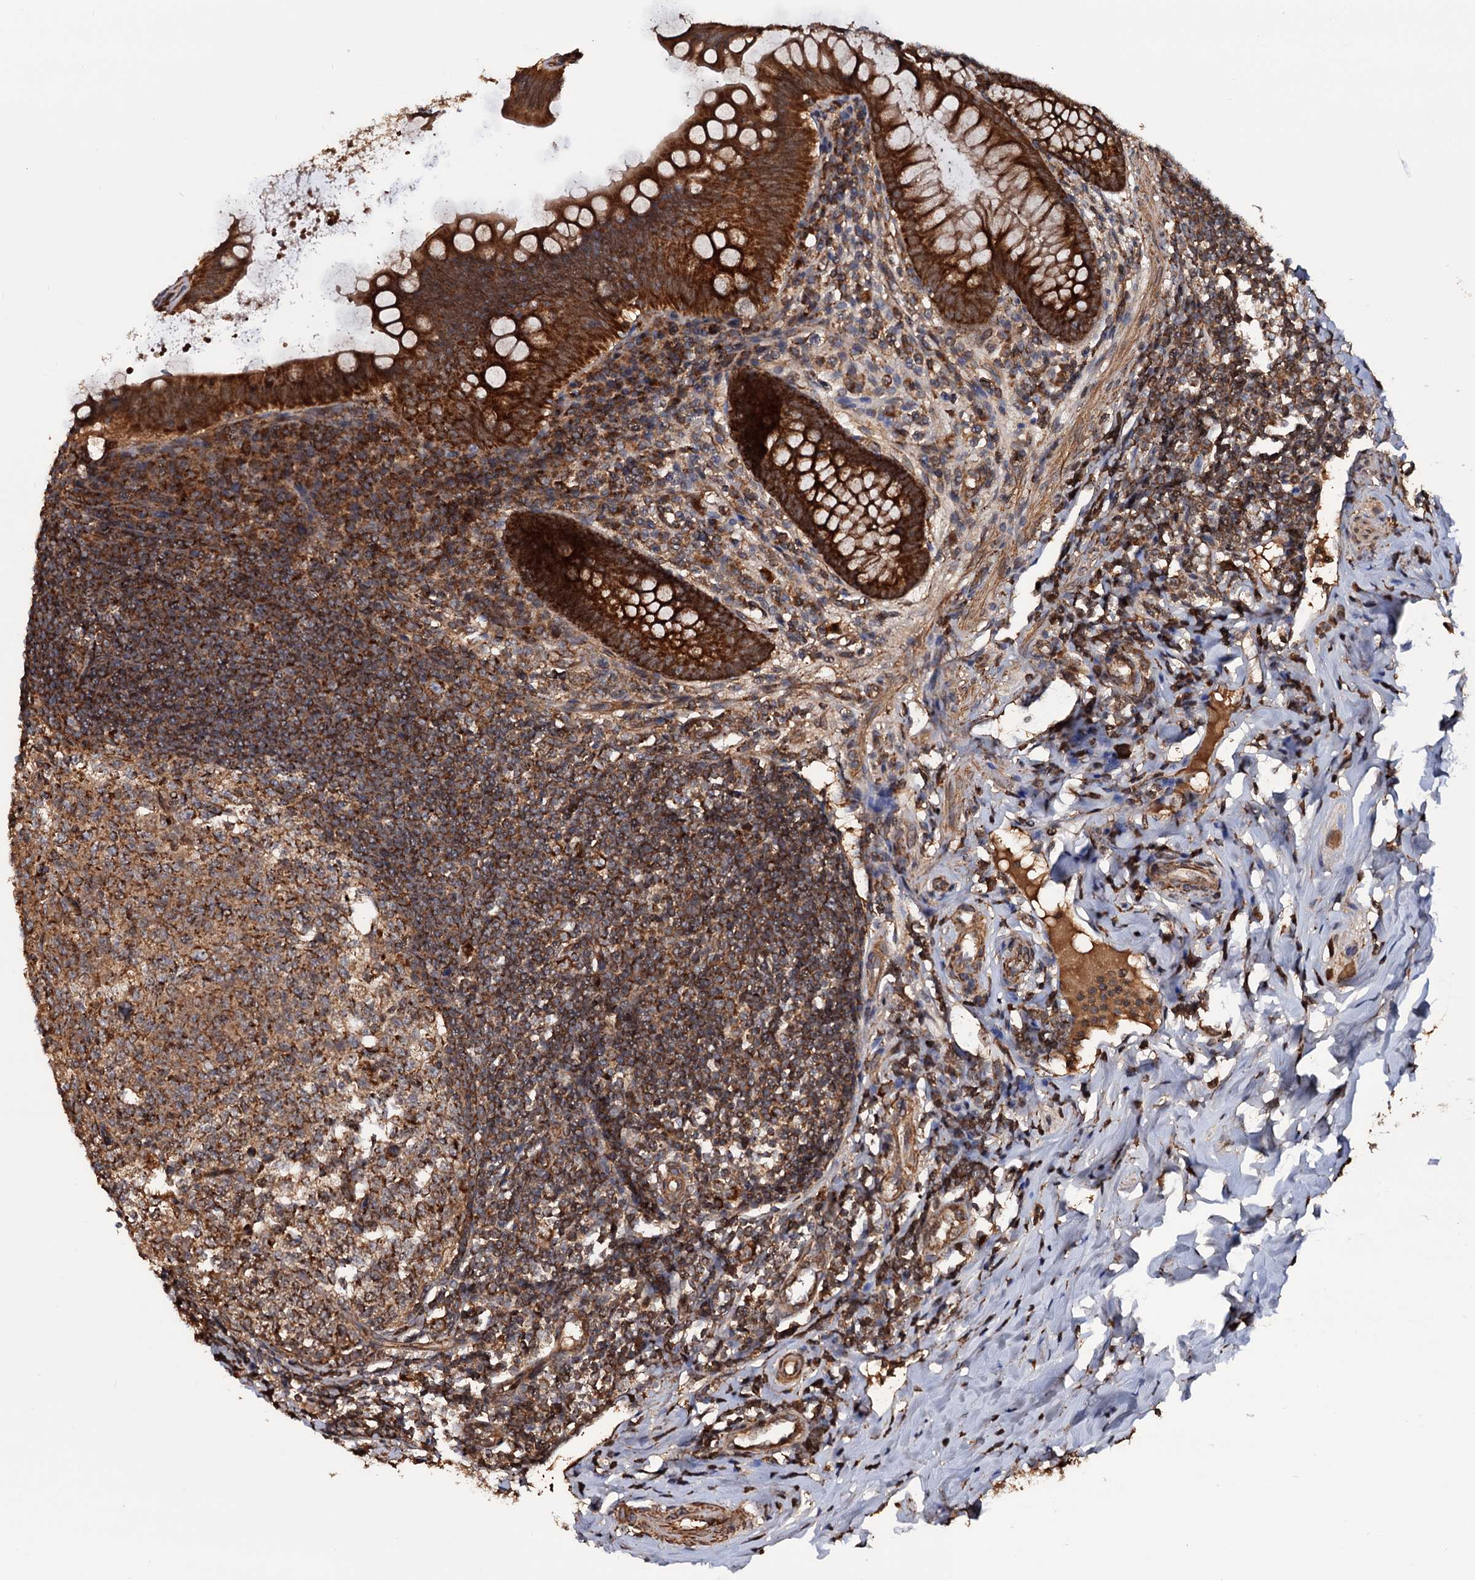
{"staining": {"intensity": "strong", "quantity": ">75%", "location": "cytoplasmic/membranous"}, "tissue": "appendix", "cell_type": "Glandular cells", "image_type": "normal", "snomed": [{"axis": "morphology", "description": "Normal tissue, NOS"}, {"axis": "topography", "description": "Appendix"}], "caption": "IHC image of unremarkable appendix: appendix stained using immunohistochemistry displays high levels of strong protein expression localized specifically in the cytoplasmic/membranous of glandular cells, appearing as a cytoplasmic/membranous brown color.", "gene": "MRPL42", "patient": {"sex": "female", "age": 33}}